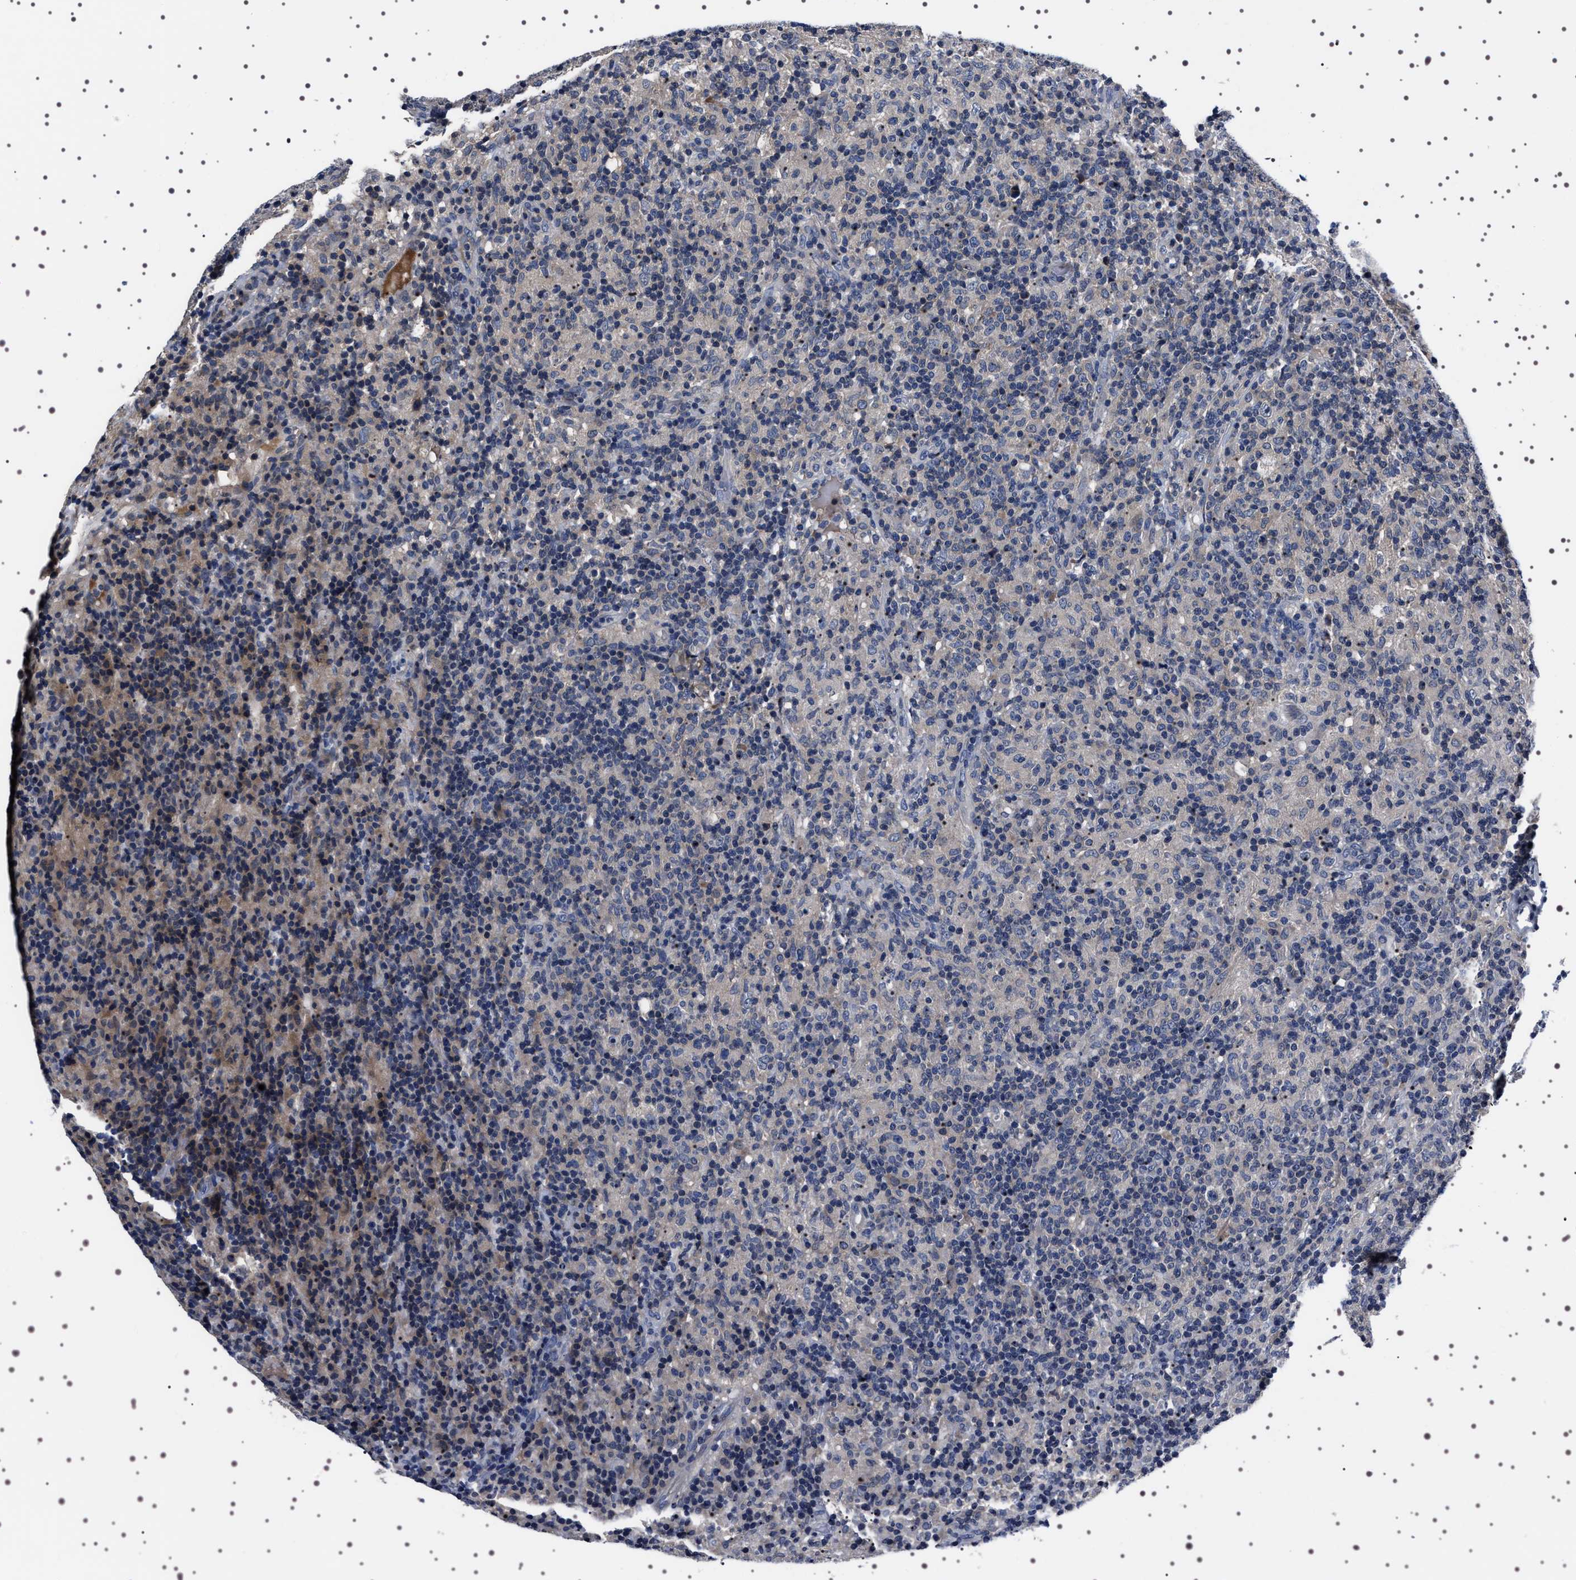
{"staining": {"intensity": "weak", "quantity": "<25%", "location": "cytoplasmic/membranous"}, "tissue": "lymphoma", "cell_type": "Tumor cells", "image_type": "cancer", "snomed": [{"axis": "morphology", "description": "Hodgkin's disease, NOS"}, {"axis": "topography", "description": "Lymph node"}], "caption": "A photomicrograph of lymphoma stained for a protein shows no brown staining in tumor cells.", "gene": "TARBP1", "patient": {"sex": "male", "age": 70}}